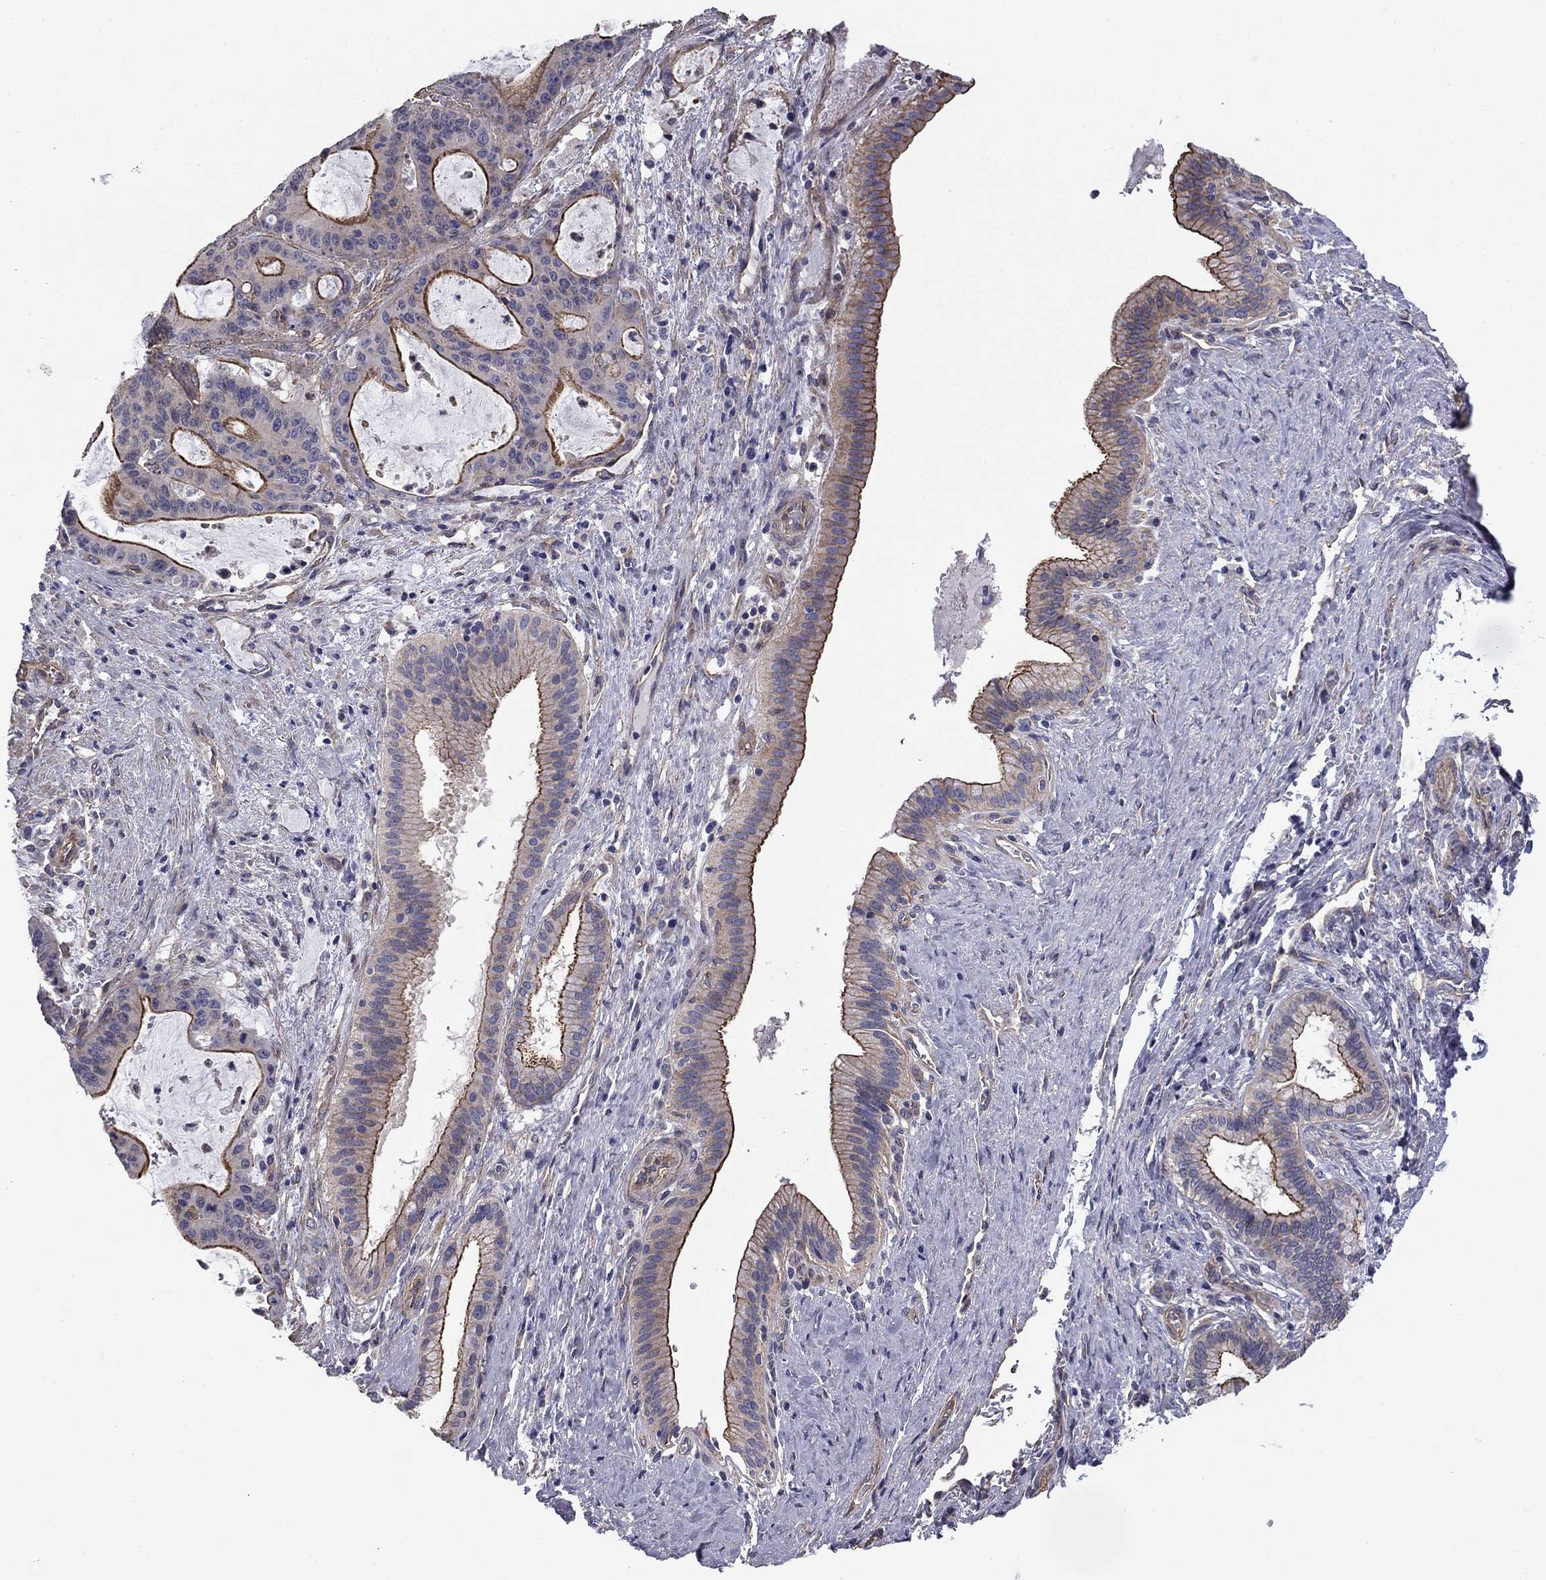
{"staining": {"intensity": "strong", "quantity": "25%-75%", "location": "cytoplasmic/membranous"}, "tissue": "liver cancer", "cell_type": "Tumor cells", "image_type": "cancer", "snomed": [{"axis": "morphology", "description": "Cholangiocarcinoma"}, {"axis": "topography", "description": "Liver"}], "caption": "Approximately 25%-75% of tumor cells in cholangiocarcinoma (liver) reveal strong cytoplasmic/membranous protein positivity as visualized by brown immunohistochemical staining.", "gene": "TCHH", "patient": {"sex": "female", "age": 73}}